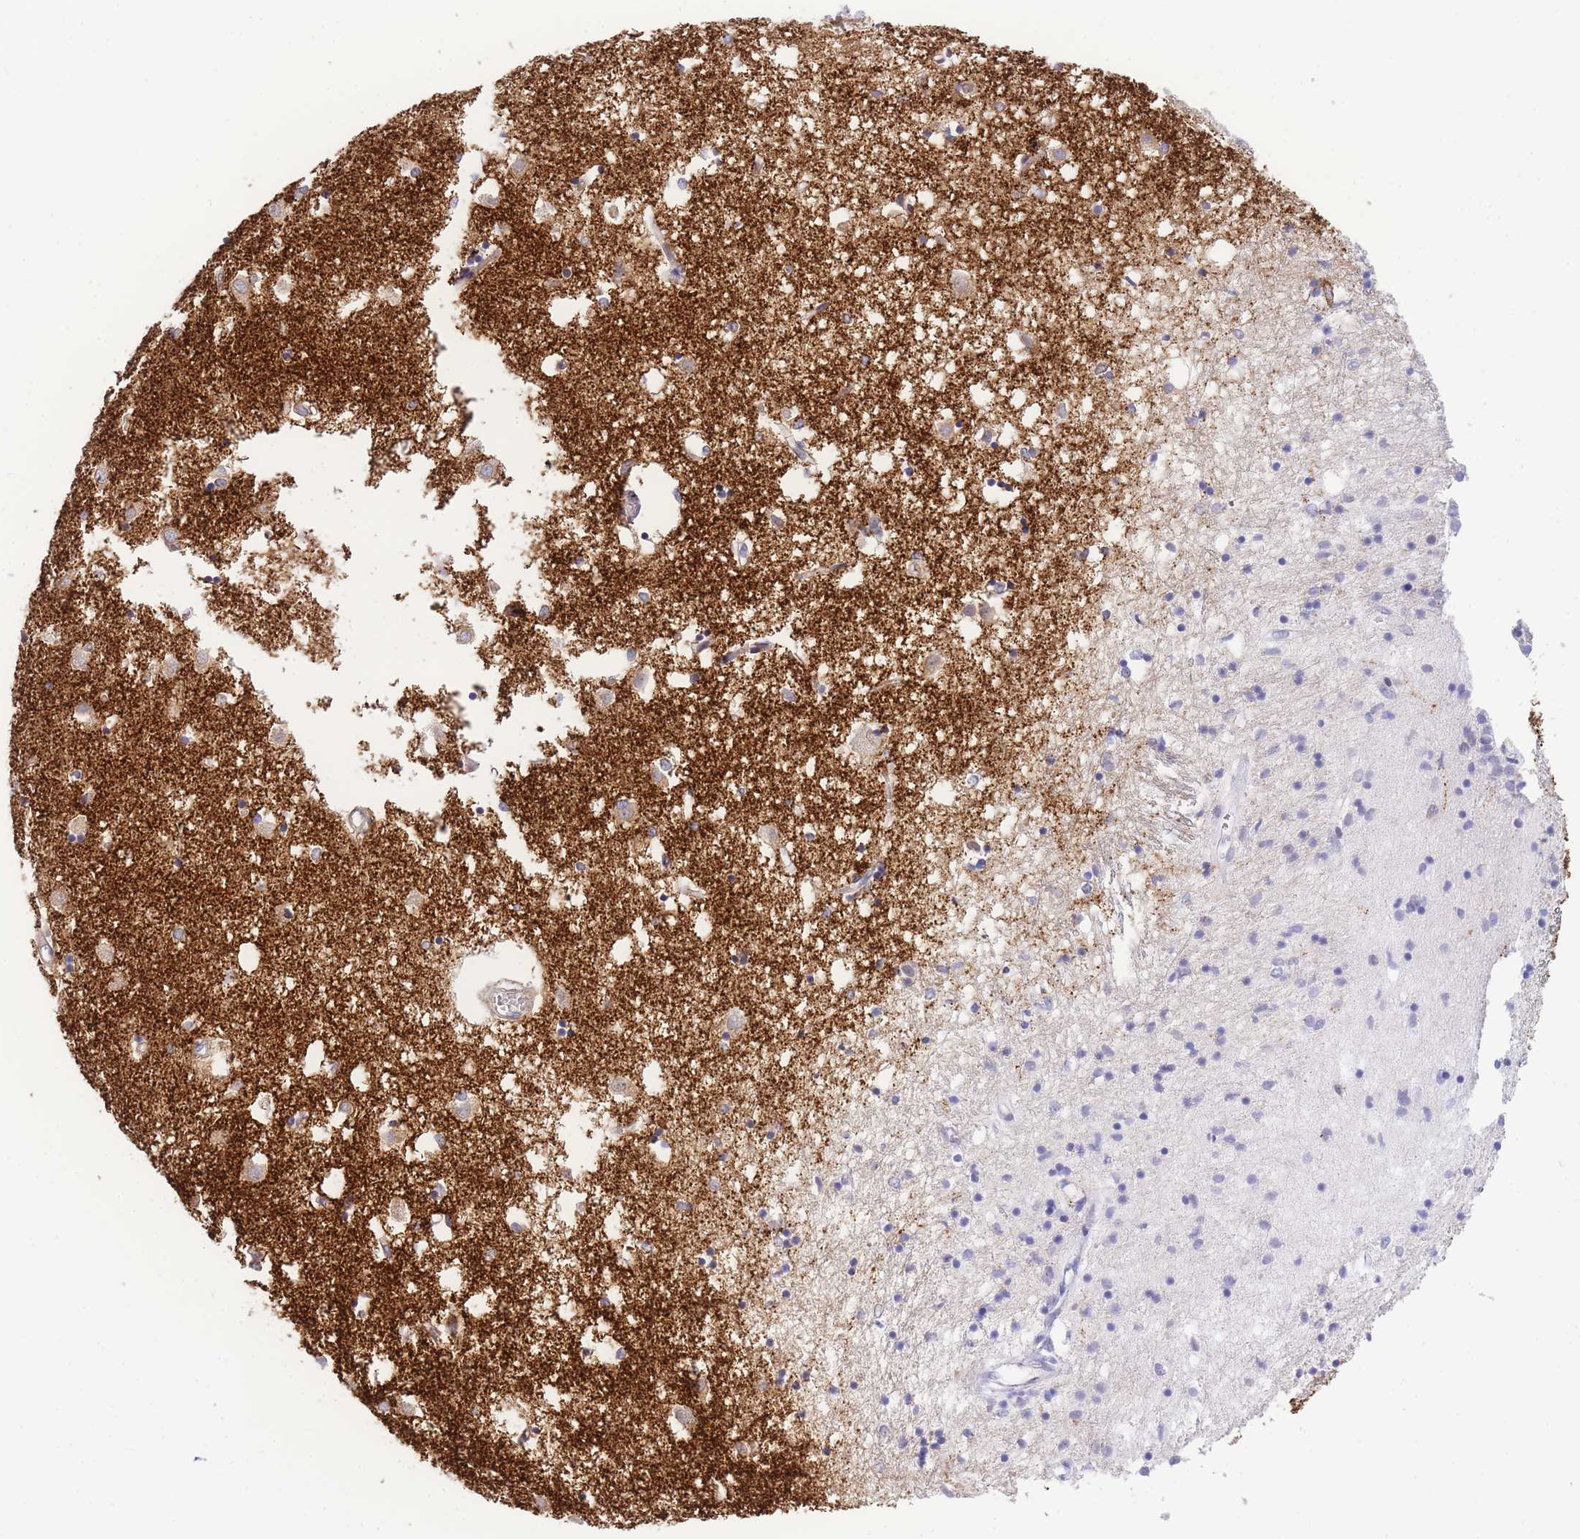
{"staining": {"intensity": "negative", "quantity": "none", "location": "none"}, "tissue": "caudate", "cell_type": "Glial cells", "image_type": "normal", "snomed": [{"axis": "morphology", "description": "Normal tissue, NOS"}, {"axis": "topography", "description": "Lateral ventricle wall"}], "caption": "This is a histopathology image of IHC staining of unremarkable caudate, which shows no positivity in glial cells. (DAB IHC, high magnification).", "gene": "TIFAB", "patient": {"sex": "male", "age": 70}}